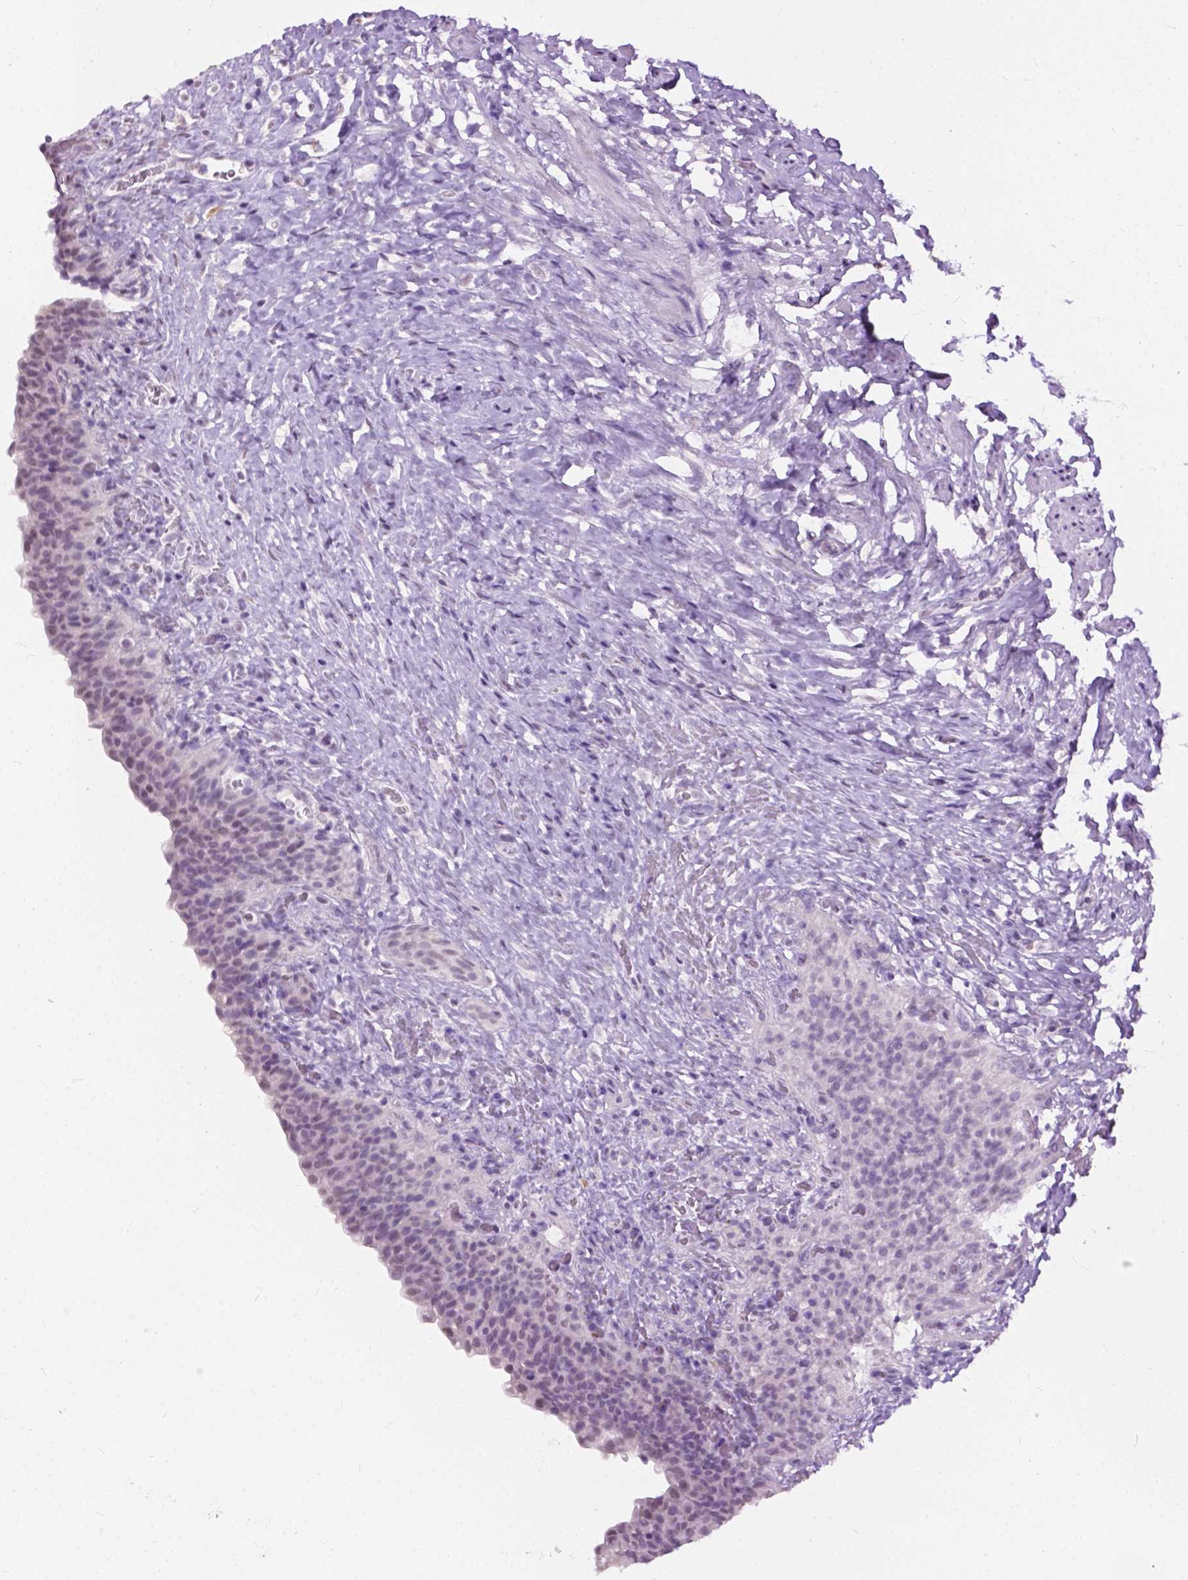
{"staining": {"intensity": "negative", "quantity": "none", "location": "none"}, "tissue": "urinary bladder", "cell_type": "Urothelial cells", "image_type": "normal", "snomed": [{"axis": "morphology", "description": "Normal tissue, NOS"}, {"axis": "topography", "description": "Urinary bladder"}, {"axis": "topography", "description": "Prostate"}], "caption": "DAB immunohistochemical staining of benign urinary bladder reveals no significant expression in urothelial cells. (DAB immunohistochemistry (IHC) with hematoxylin counter stain).", "gene": "GPR37L1", "patient": {"sex": "male", "age": 76}}